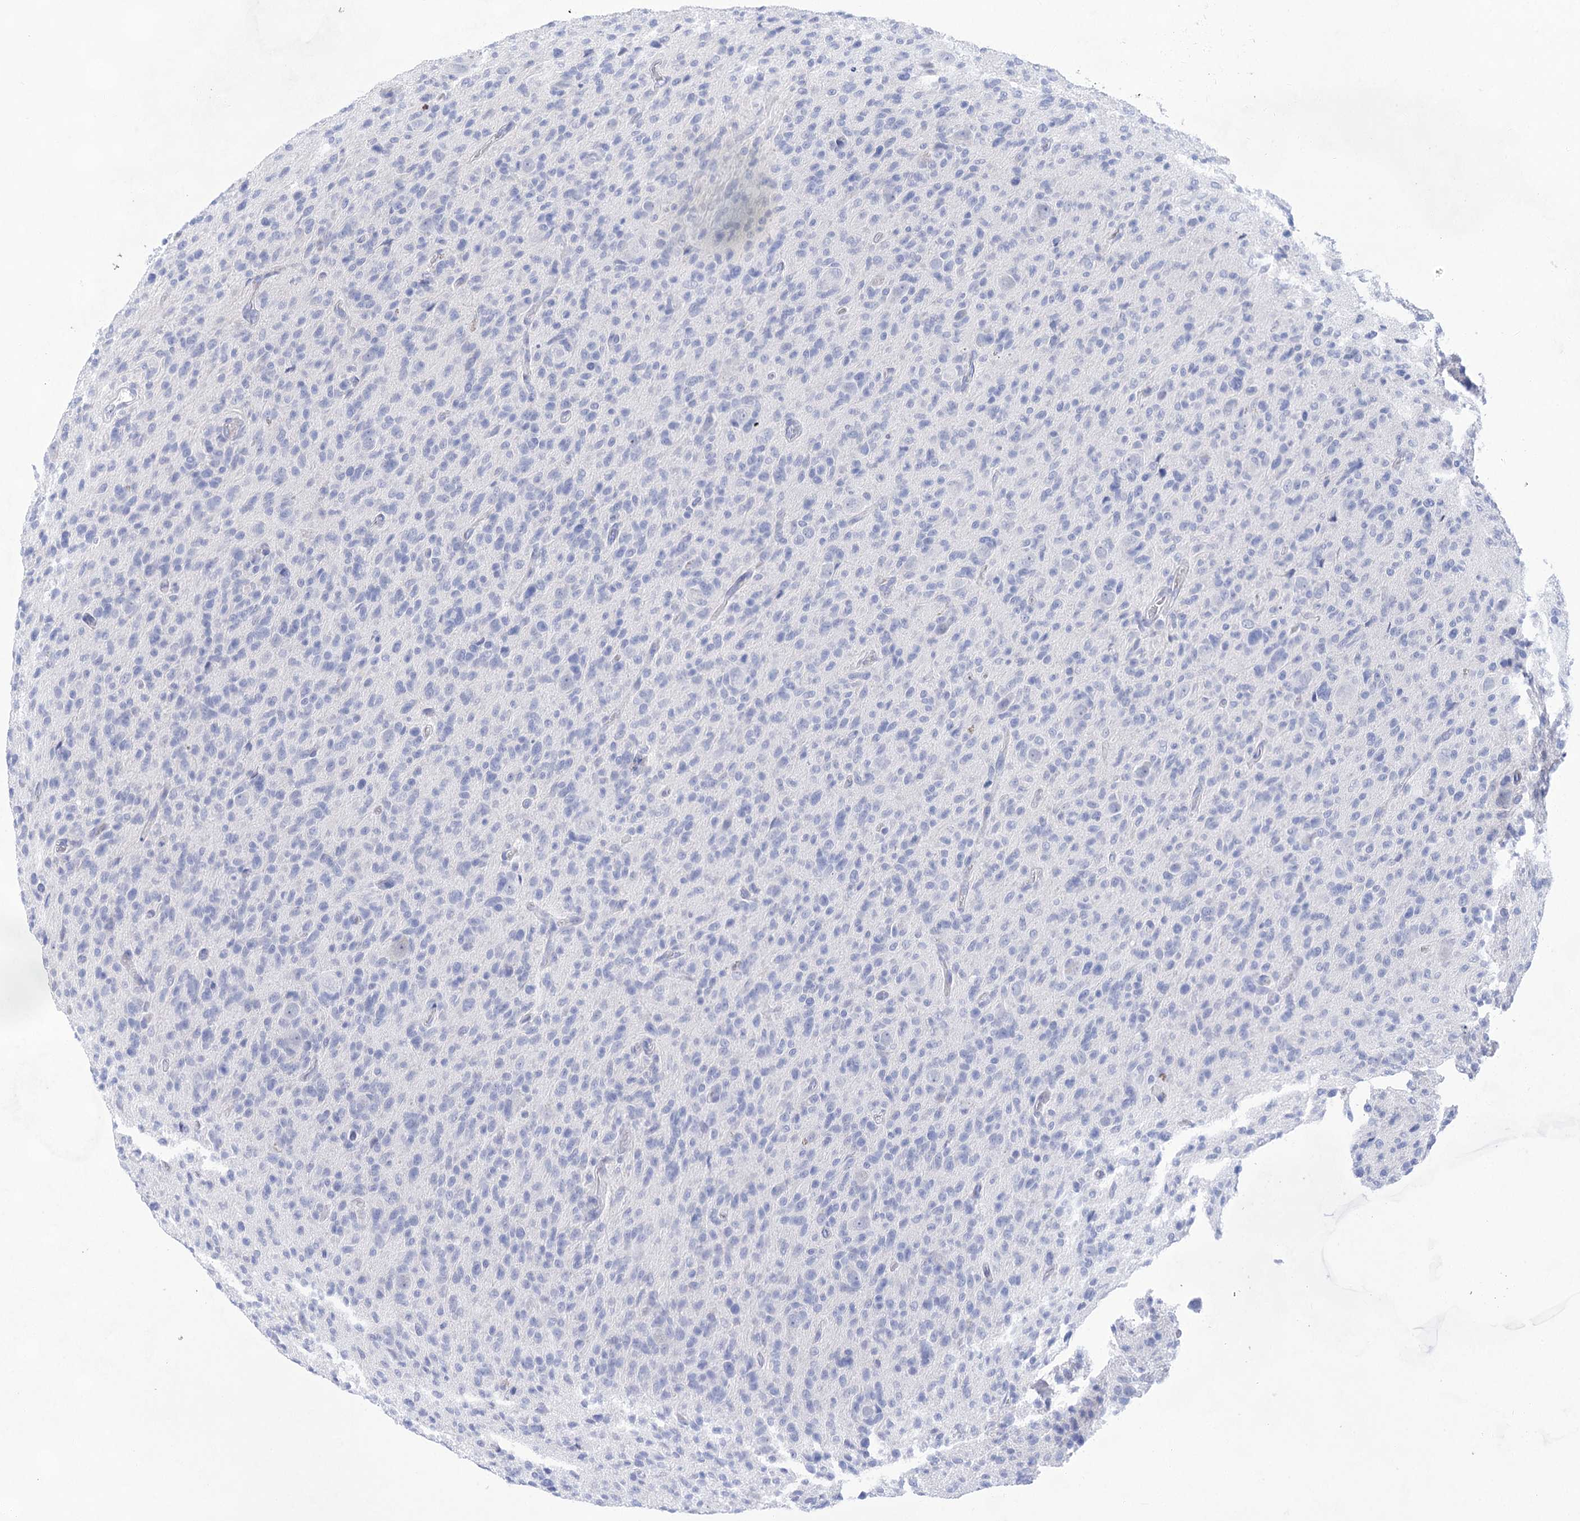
{"staining": {"intensity": "negative", "quantity": "none", "location": "none"}, "tissue": "glioma", "cell_type": "Tumor cells", "image_type": "cancer", "snomed": [{"axis": "morphology", "description": "Glioma, malignant, High grade"}, {"axis": "topography", "description": "Brain"}], "caption": "IHC photomicrograph of glioma stained for a protein (brown), which demonstrates no staining in tumor cells.", "gene": "LALBA", "patient": {"sex": "female", "age": 57}}